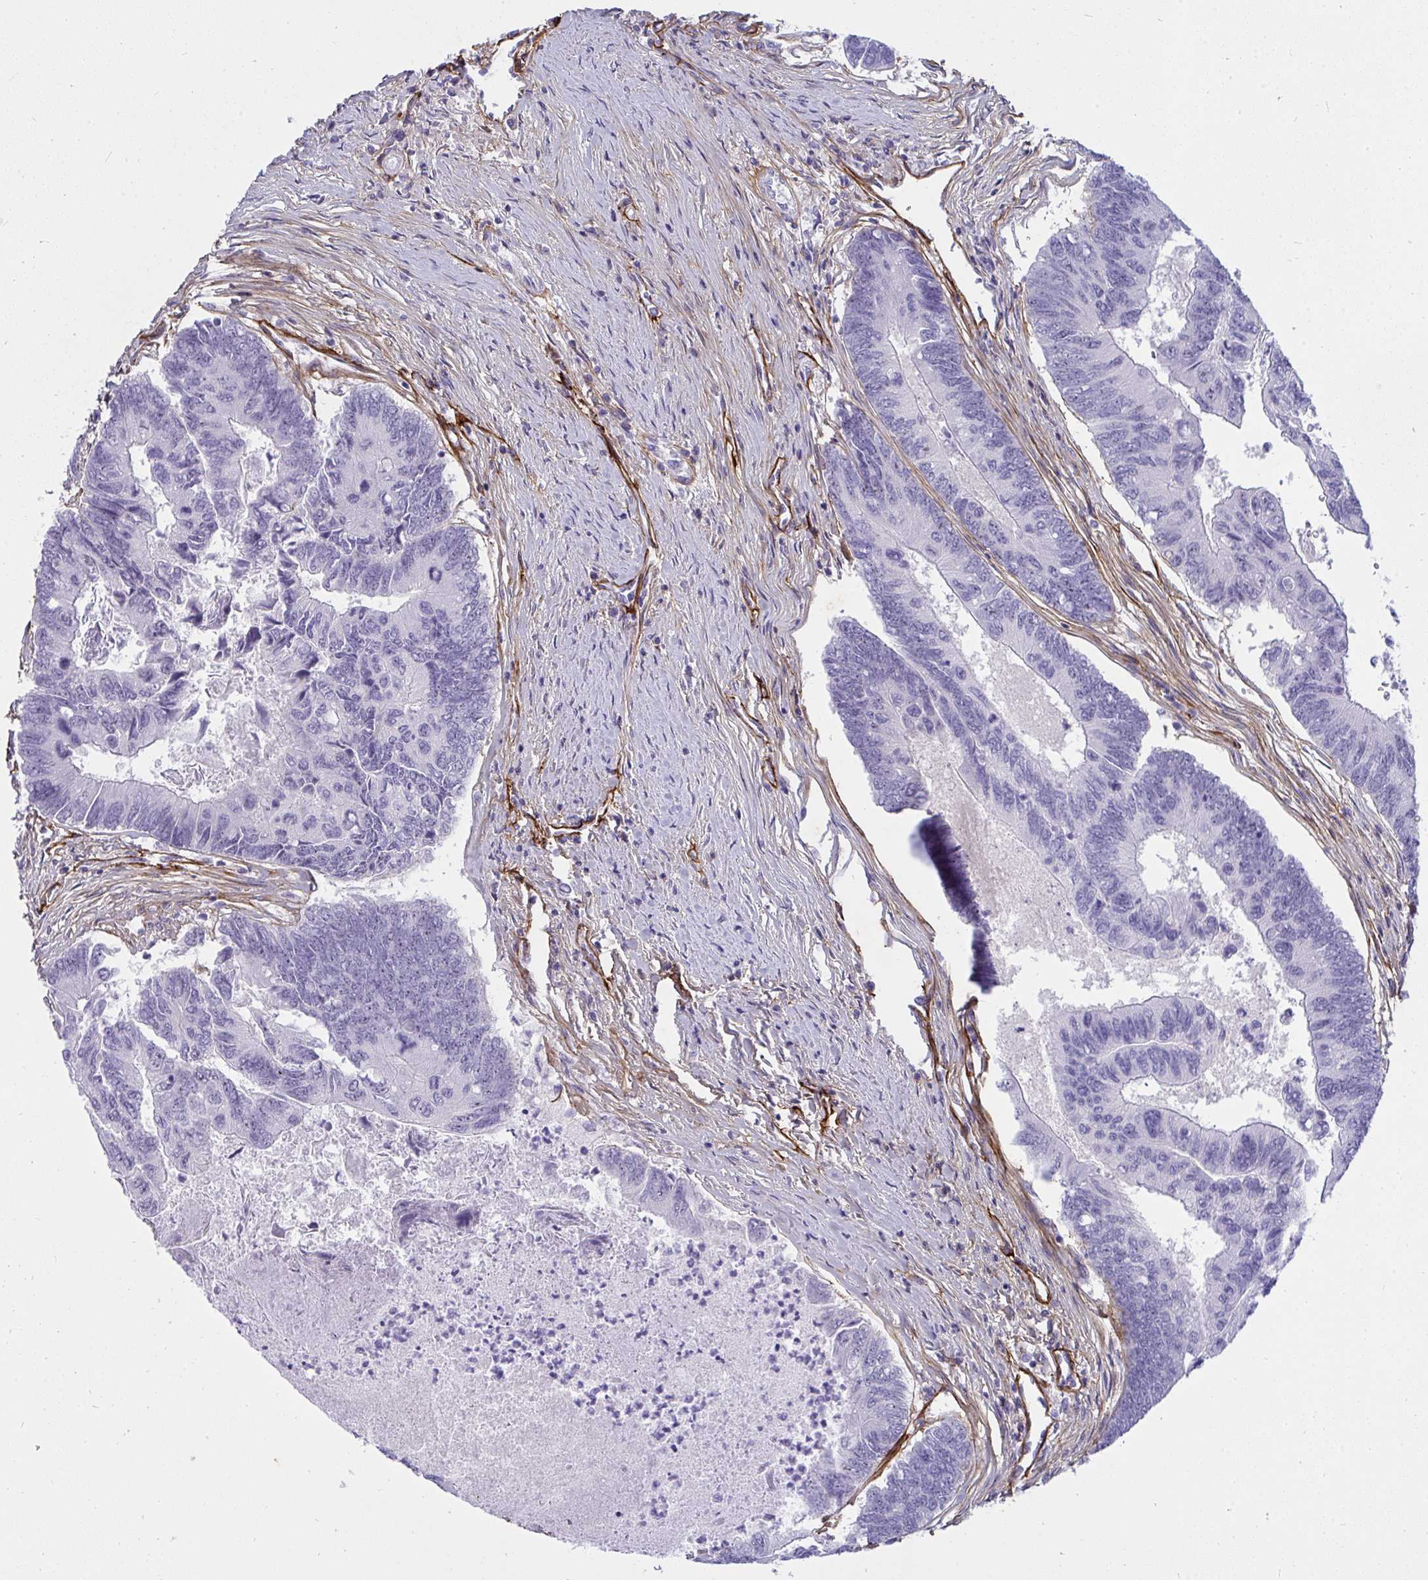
{"staining": {"intensity": "negative", "quantity": "none", "location": "none"}, "tissue": "colorectal cancer", "cell_type": "Tumor cells", "image_type": "cancer", "snomed": [{"axis": "morphology", "description": "Adenocarcinoma, NOS"}, {"axis": "topography", "description": "Colon"}], "caption": "There is no significant expression in tumor cells of adenocarcinoma (colorectal). (Immunohistochemistry, brightfield microscopy, high magnification).", "gene": "LHFPL6", "patient": {"sex": "female", "age": 67}}